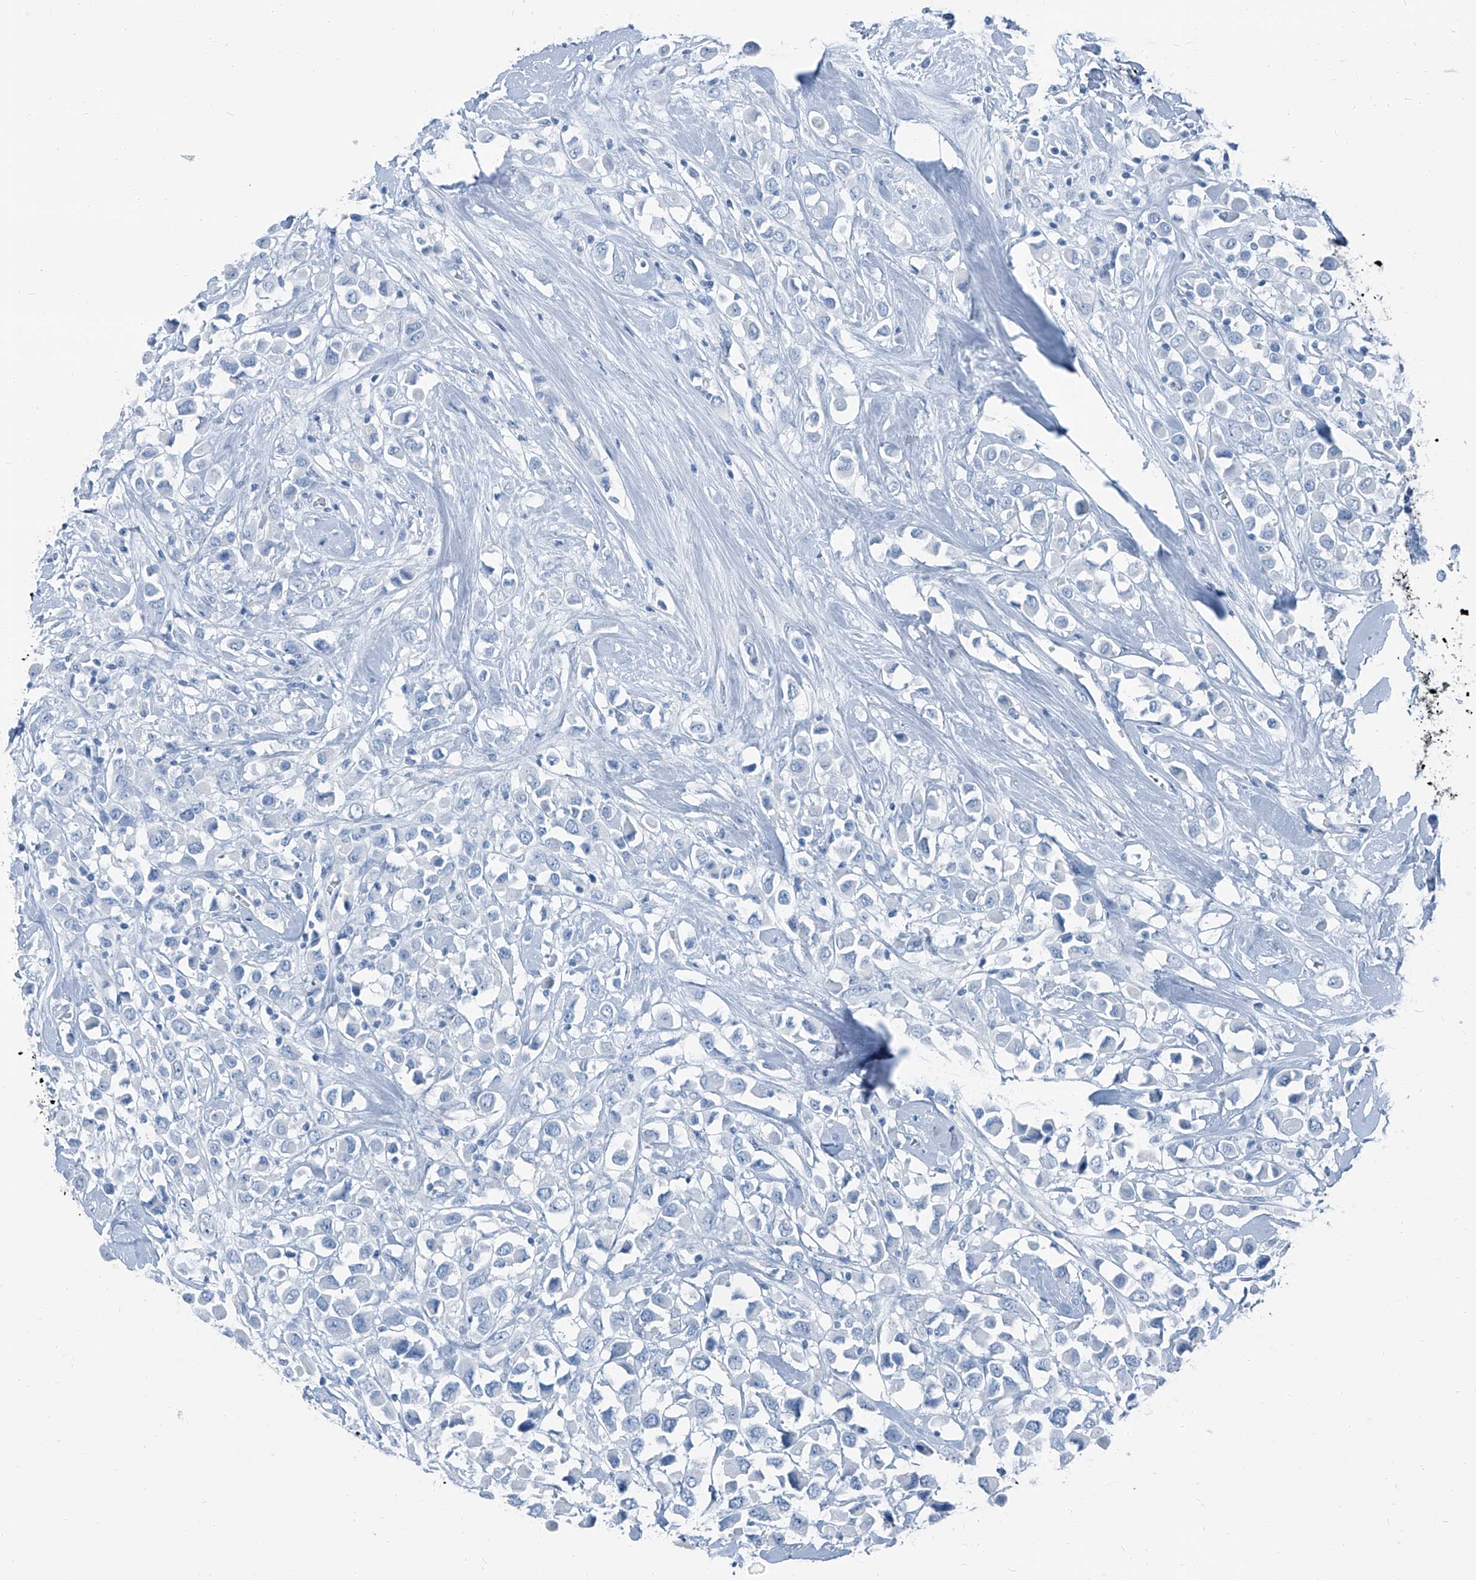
{"staining": {"intensity": "negative", "quantity": "none", "location": "none"}, "tissue": "breast cancer", "cell_type": "Tumor cells", "image_type": "cancer", "snomed": [{"axis": "morphology", "description": "Duct carcinoma"}, {"axis": "topography", "description": "Breast"}], "caption": "Image shows no protein expression in tumor cells of breast infiltrating ductal carcinoma tissue.", "gene": "RGN", "patient": {"sex": "female", "age": 61}}